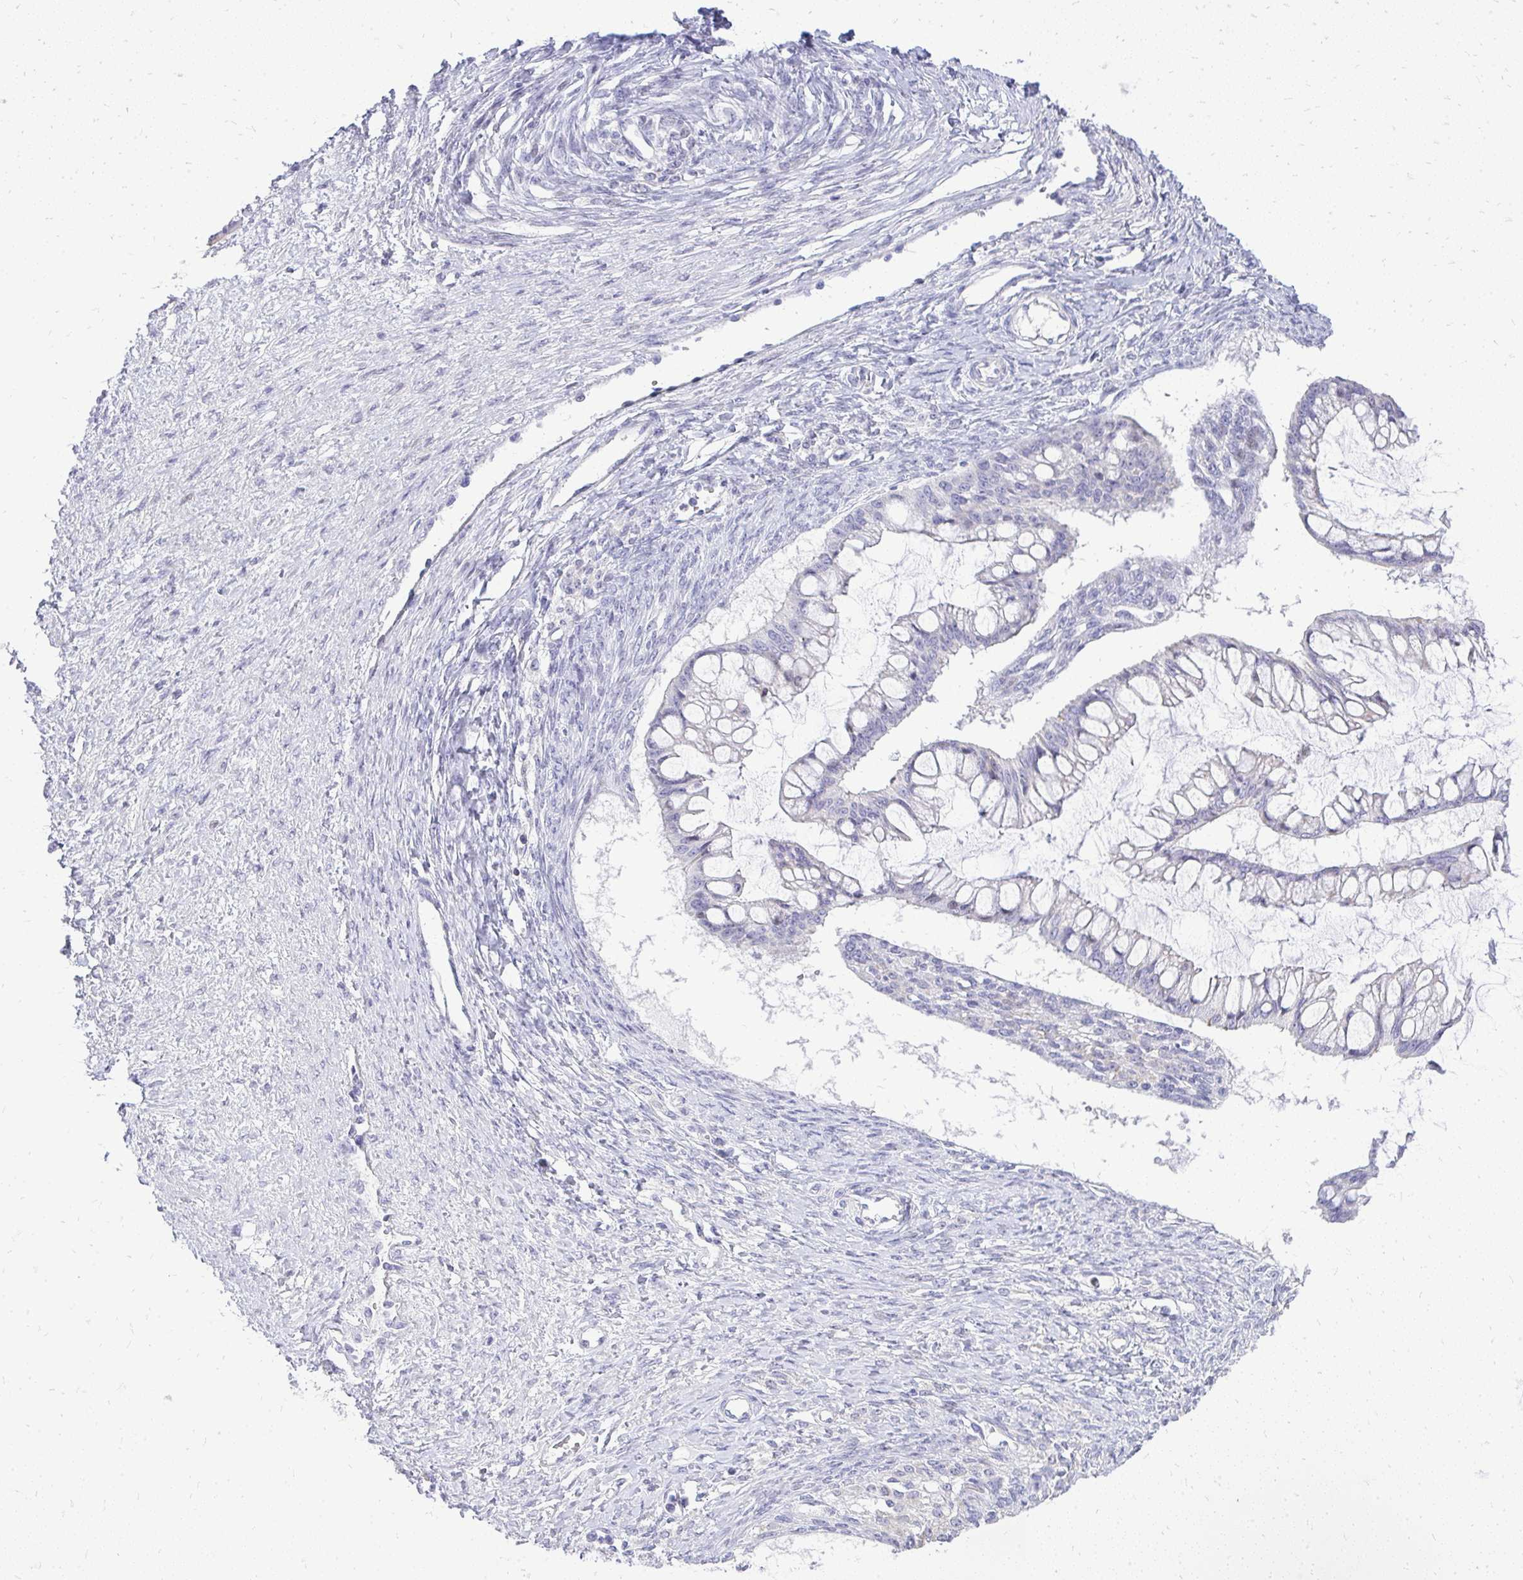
{"staining": {"intensity": "negative", "quantity": "none", "location": "none"}, "tissue": "ovarian cancer", "cell_type": "Tumor cells", "image_type": "cancer", "snomed": [{"axis": "morphology", "description": "Cystadenocarcinoma, mucinous, NOS"}, {"axis": "topography", "description": "Ovary"}], "caption": "This is an immunohistochemistry (IHC) micrograph of ovarian mucinous cystadenocarcinoma. There is no positivity in tumor cells.", "gene": "OR8D1", "patient": {"sex": "female", "age": 73}}